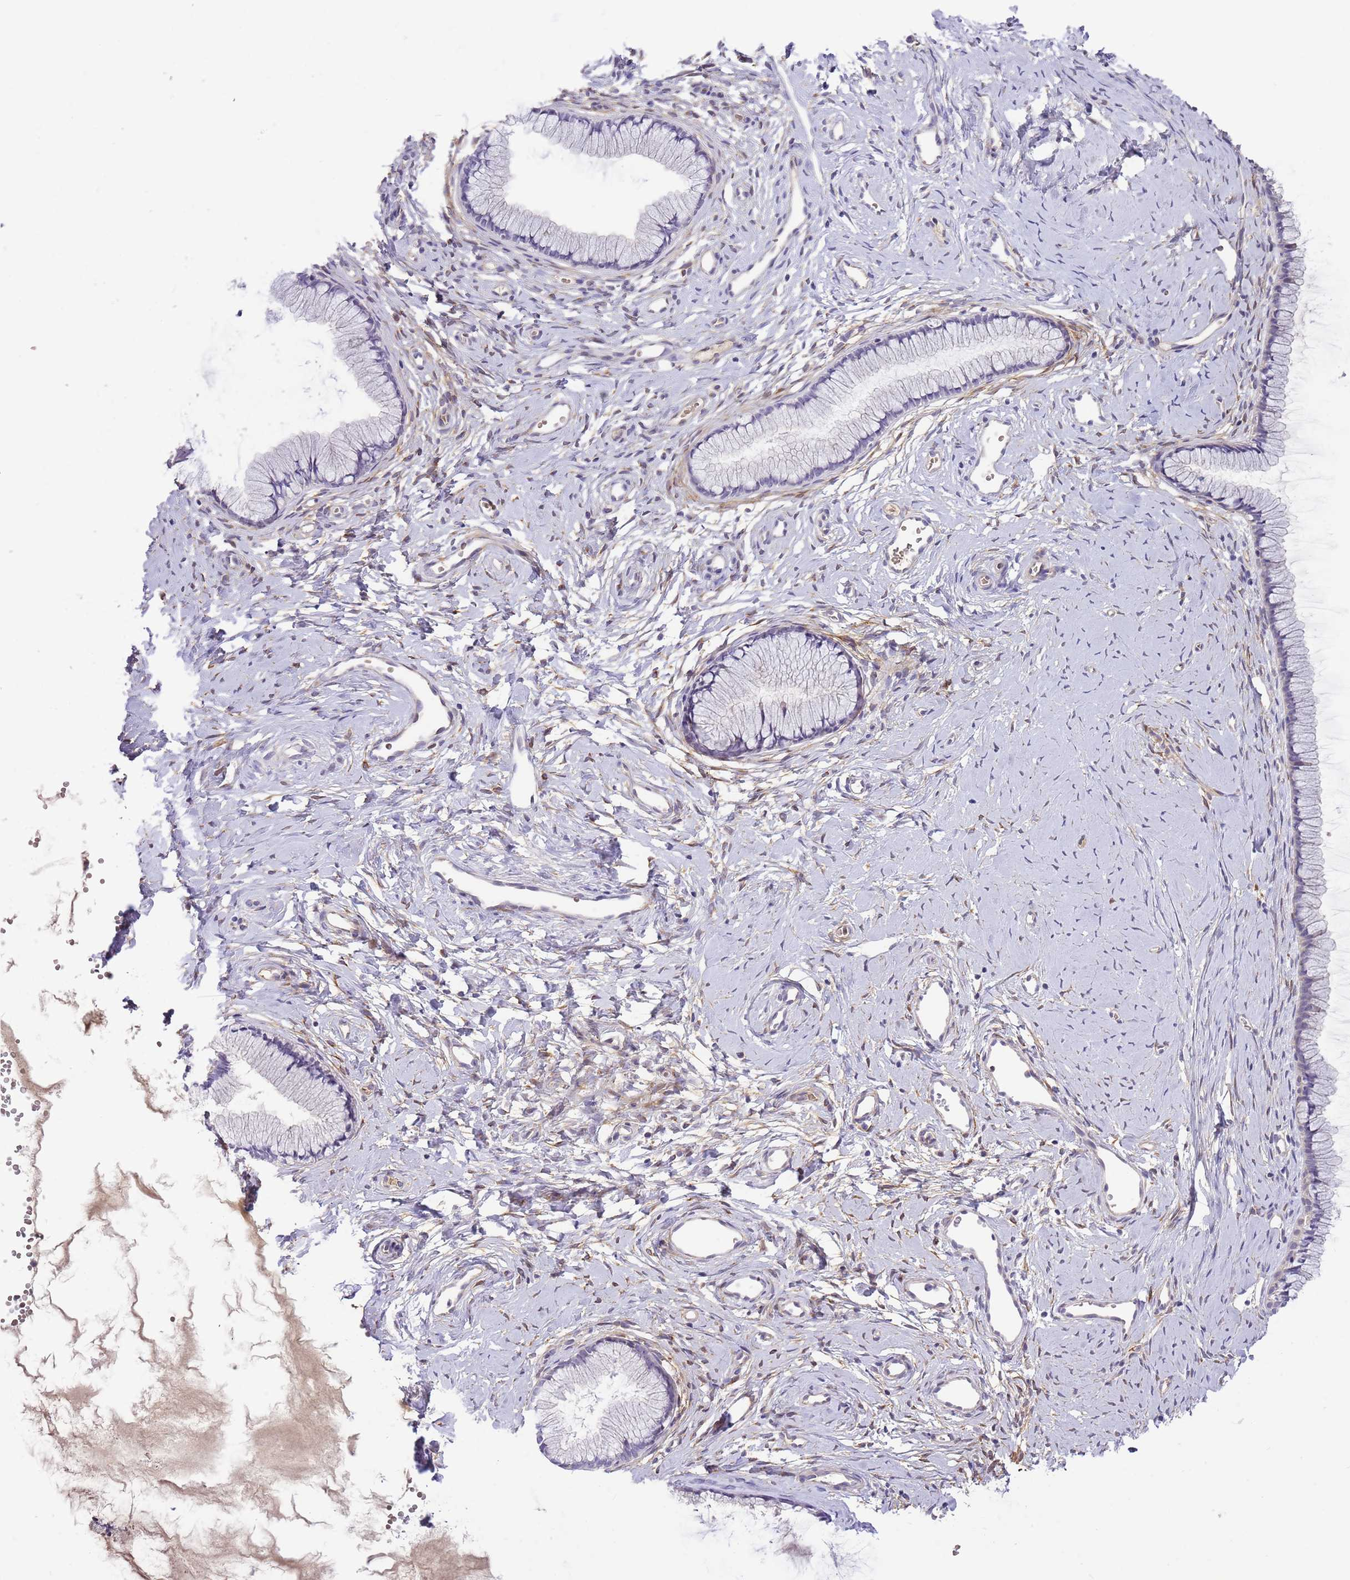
{"staining": {"intensity": "negative", "quantity": "none", "location": "none"}, "tissue": "cervix", "cell_type": "Glandular cells", "image_type": "normal", "snomed": [{"axis": "morphology", "description": "Normal tissue, NOS"}, {"axis": "topography", "description": "Cervix"}], "caption": "There is no significant positivity in glandular cells of cervix. (DAB (3,3'-diaminobenzidine) immunohistochemistry (IHC), high magnification).", "gene": "RFK", "patient": {"sex": "female", "age": 40}}